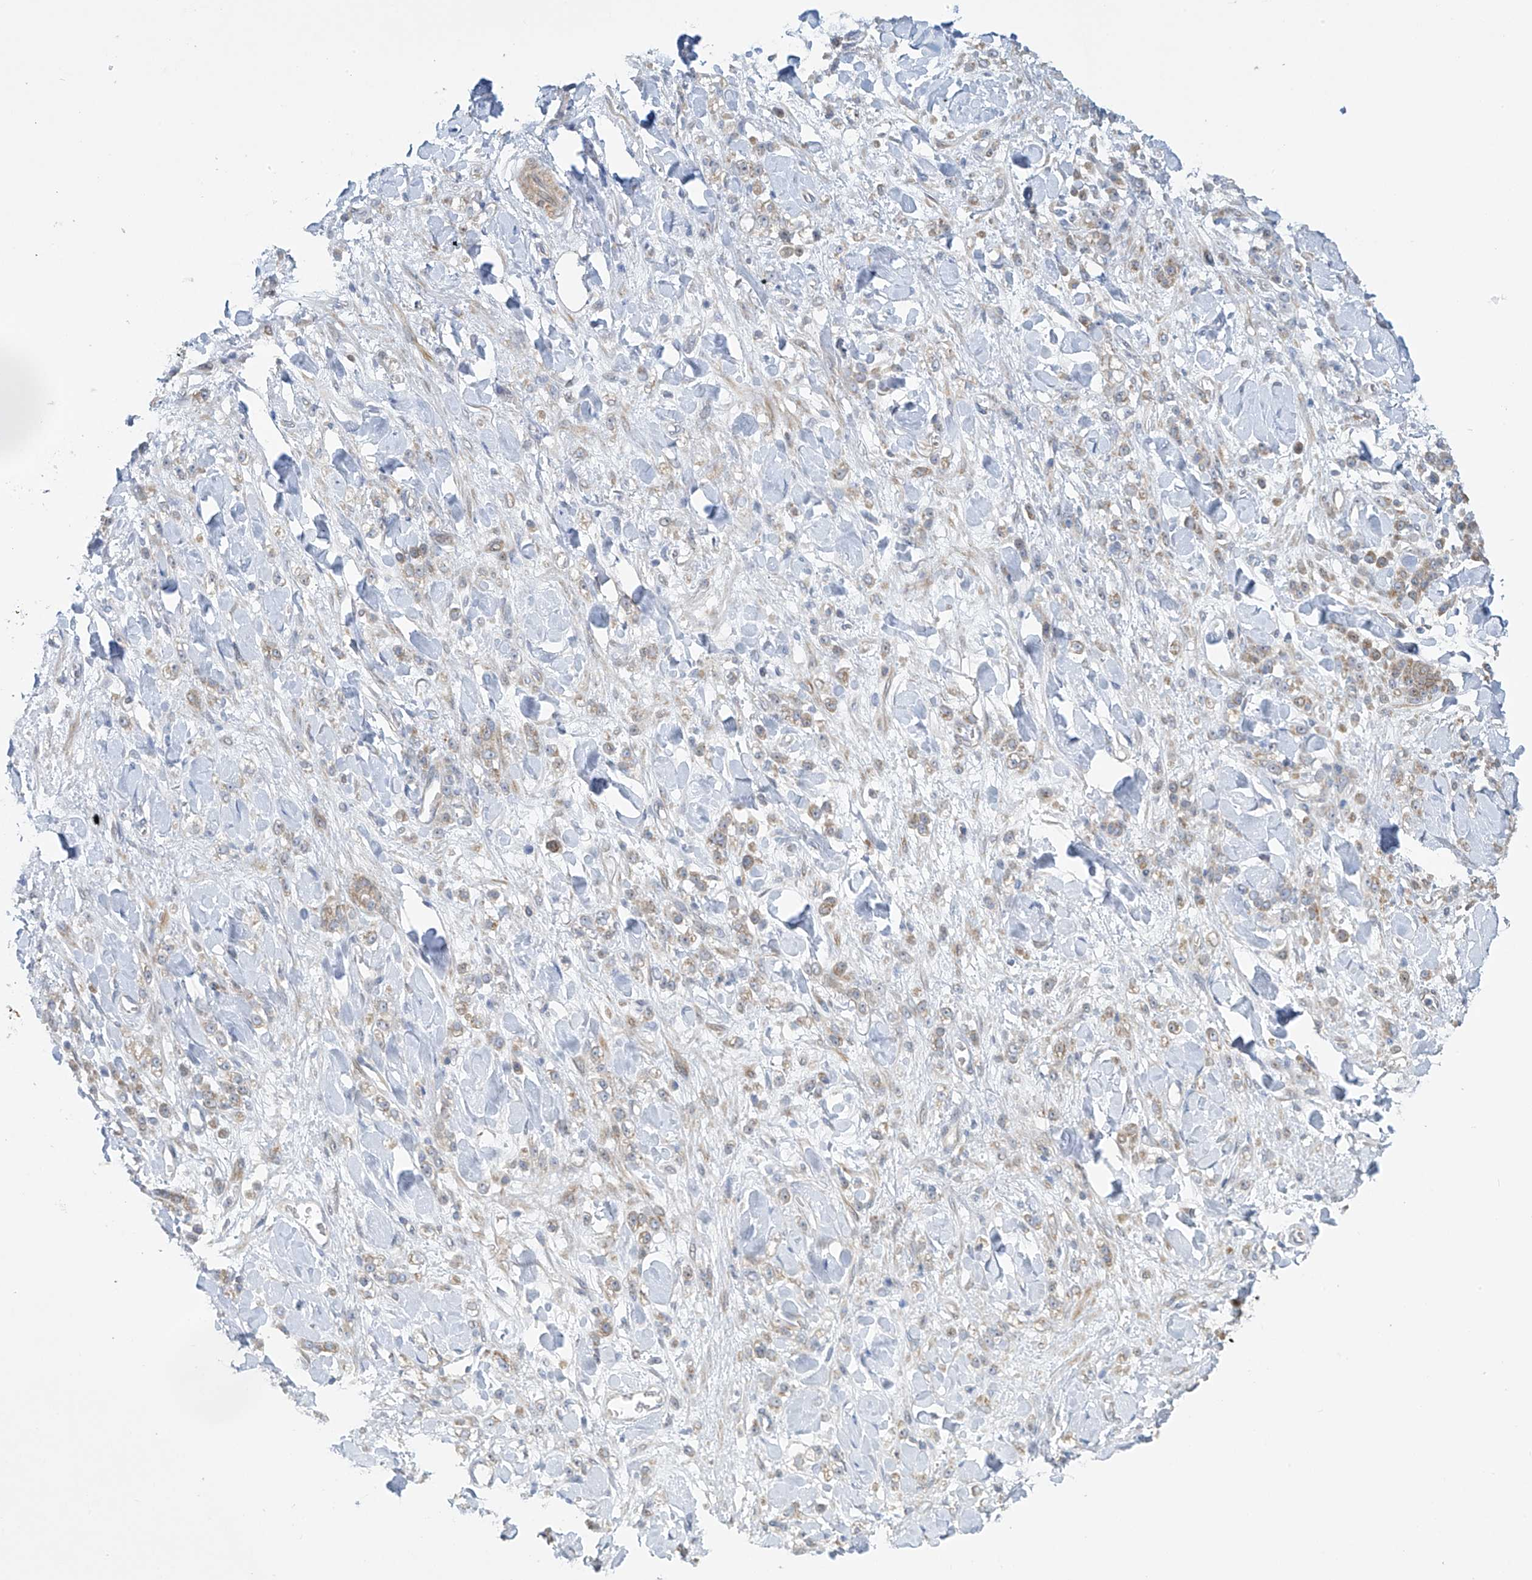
{"staining": {"intensity": "weak", "quantity": ">75%", "location": "cytoplasmic/membranous"}, "tissue": "stomach cancer", "cell_type": "Tumor cells", "image_type": "cancer", "snomed": [{"axis": "morphology", "description": "Normal tissue, NOS"}, {"axis": "morphology", "description": "Adenocarcinoma, NOS"}, {"axis": "topography", "description": "Stomach"}], "caption": "Brown immunohistochemical staining in human stomach cancer (adenocarcinoma) shows weak cytoplasmic/membranous positivity in approximately >75% of tumor cells.", "gene": "ZNF641", "patient": {"sex": "male", "age": 82}}